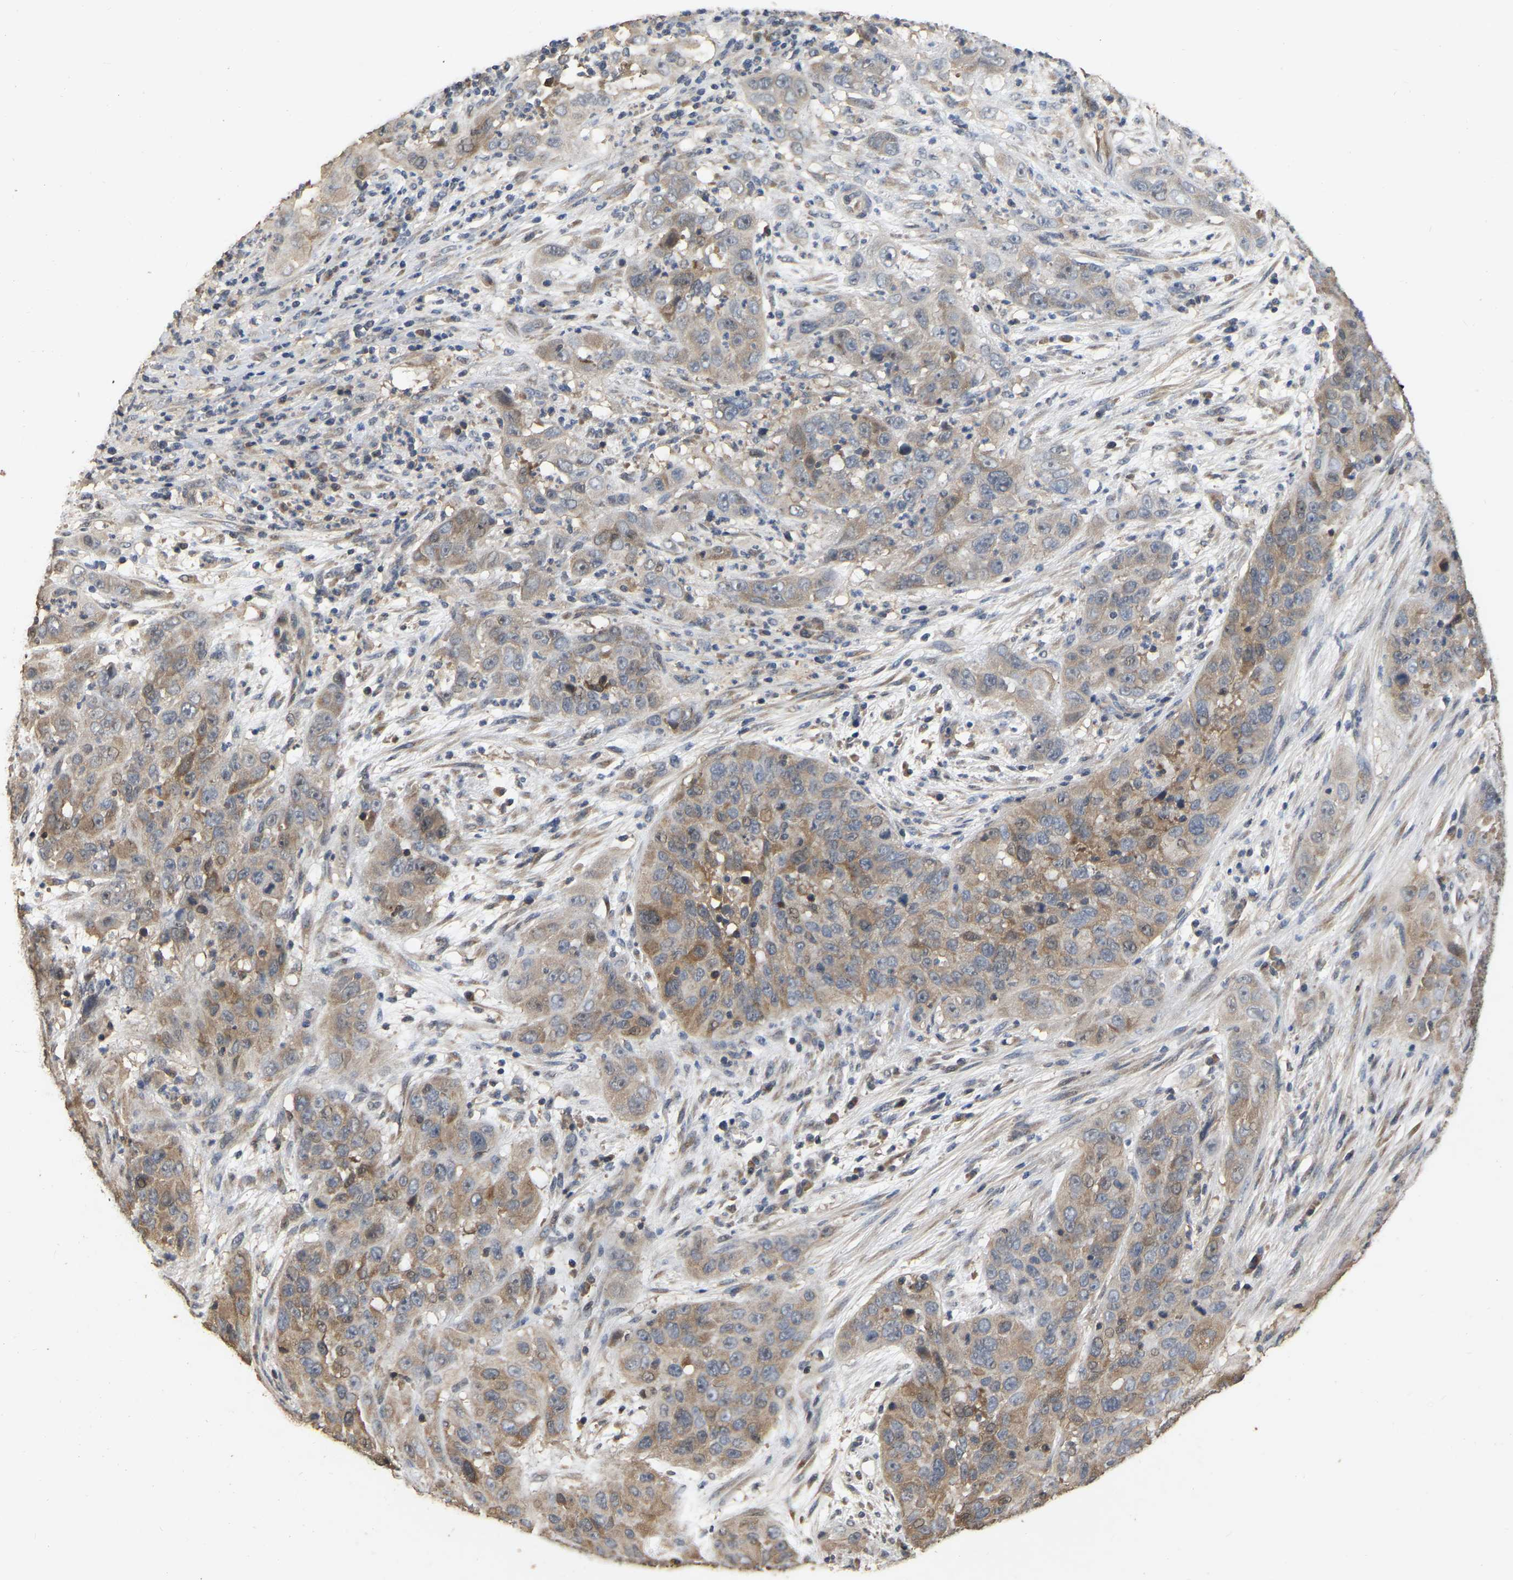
{"staining": {"intensity": "moderate", "quantity": ">75%", "location": "cytoplasmic/membranous,nuclear"}, "tissue": "cervical cancer", "cell_type": "Tumor cells", "image_type": "cancer", "snomed": [{"axis": "morphology", "description": "Squamous cell carcinoma, NOS"}, {"axis": "topography", "description": "Cervix"}], "caption": "Moderate cytoplasmic/membranous and nuclear protein staining is appreciated in about >75% of tumor cells in cervical cancer.", "gene": "NCS1", "patient": {"sex": "female", "age": 32}}